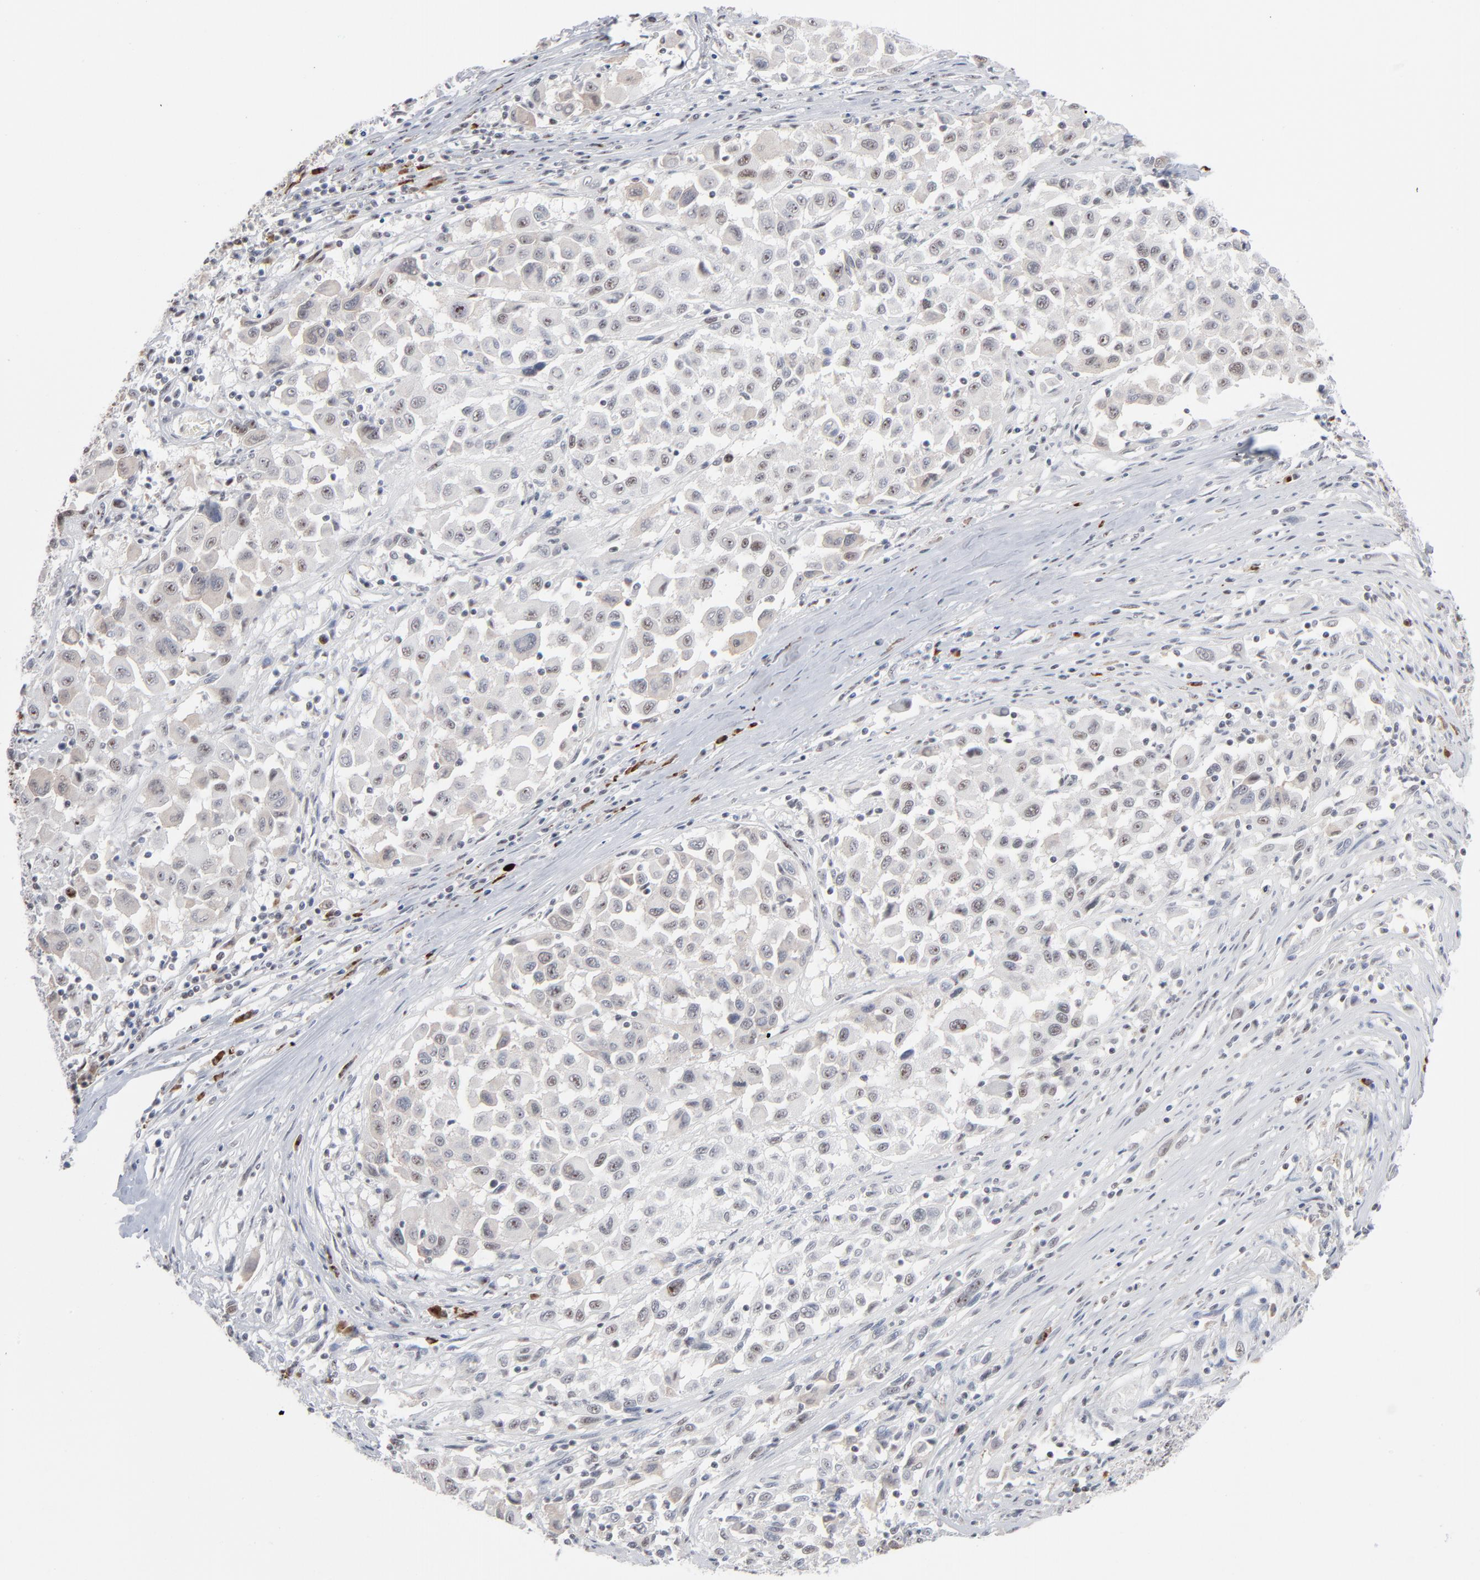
{"staining": {"intensity": "weak", "quantity": "<25%", "location": "nuclear"}, "tissue": "melanoma", "cell_type": "Tumor cells", "image_type": "cancer", "snomed": [{"axis": "morphology", "description": "Malignant melanoma, Metastatic site"}, {"axis": "topography", "description": "Lymph node"}], "caption": "IHC of human melanoma reveals no staining in tumor cells.", "gene": "MPHOSPH6", "patient": {"sex": "male", "age": 61}}